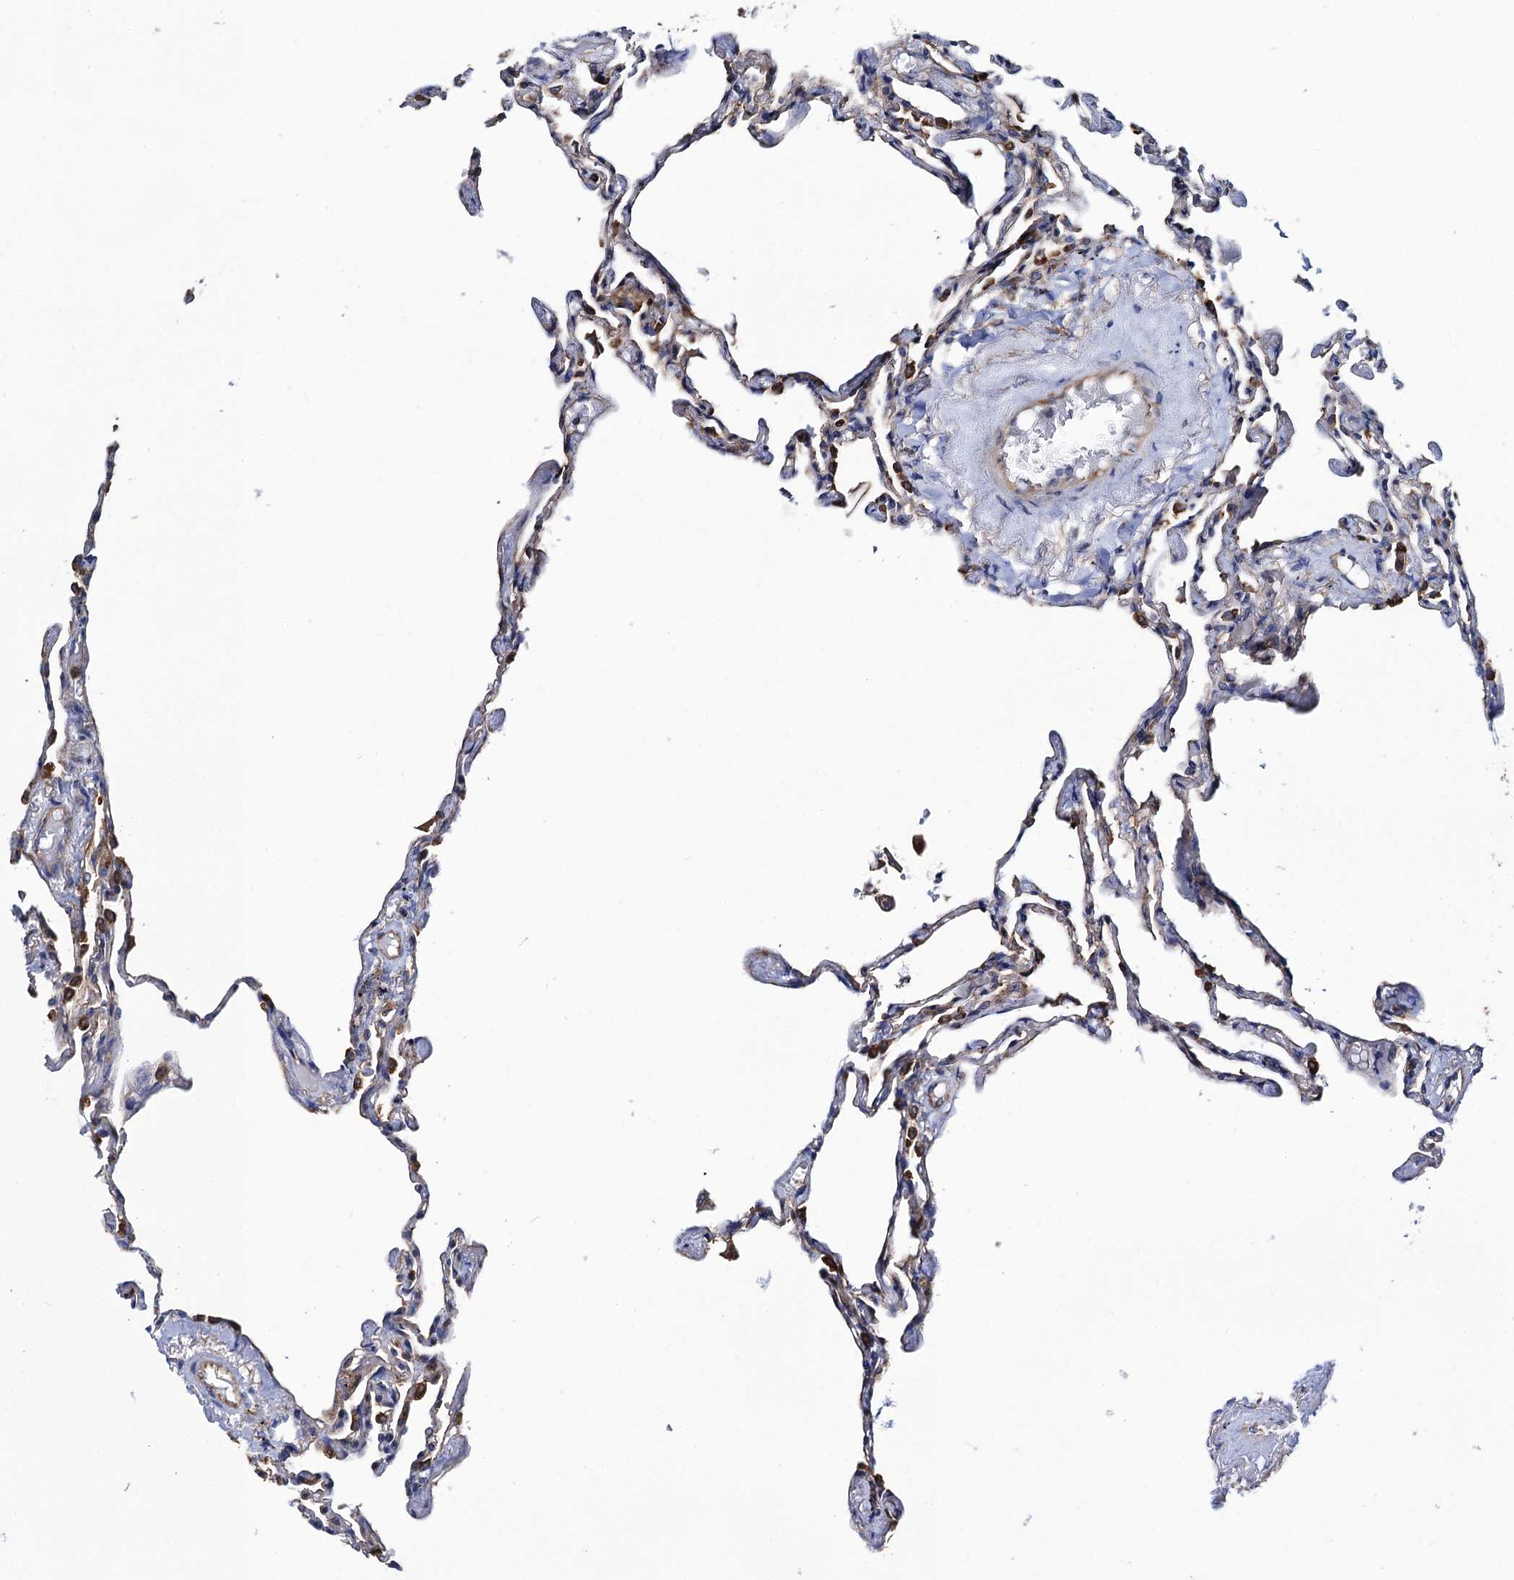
{"staining": {"intensity": "strong", "quantity": "25%-75%", "location": "cytoplasmic/membranous"}, "tissue": "lung", "cell_type": "Alveolar cells", "image_type": "normal", "snomed": [{"axis": "morphology", "description": "Normal tissue, NOS"}, {"axis": "topography", "description": "Lung"}], "caption": "IHC staining of normal lung, which shows high levels of strong cytoplasmic/membranous expression in about 25%-75% of alveolar cells indicating strong cytoplasmic/membranous protein staining. The staining was performed using DAB (3,3'-diaminobenzidine) (brown) for protein detection and nuclei were counterstained in hematoxylin (blue).", "gene": "DYDC1", "patient": {"sex": "female", "age": 67}}